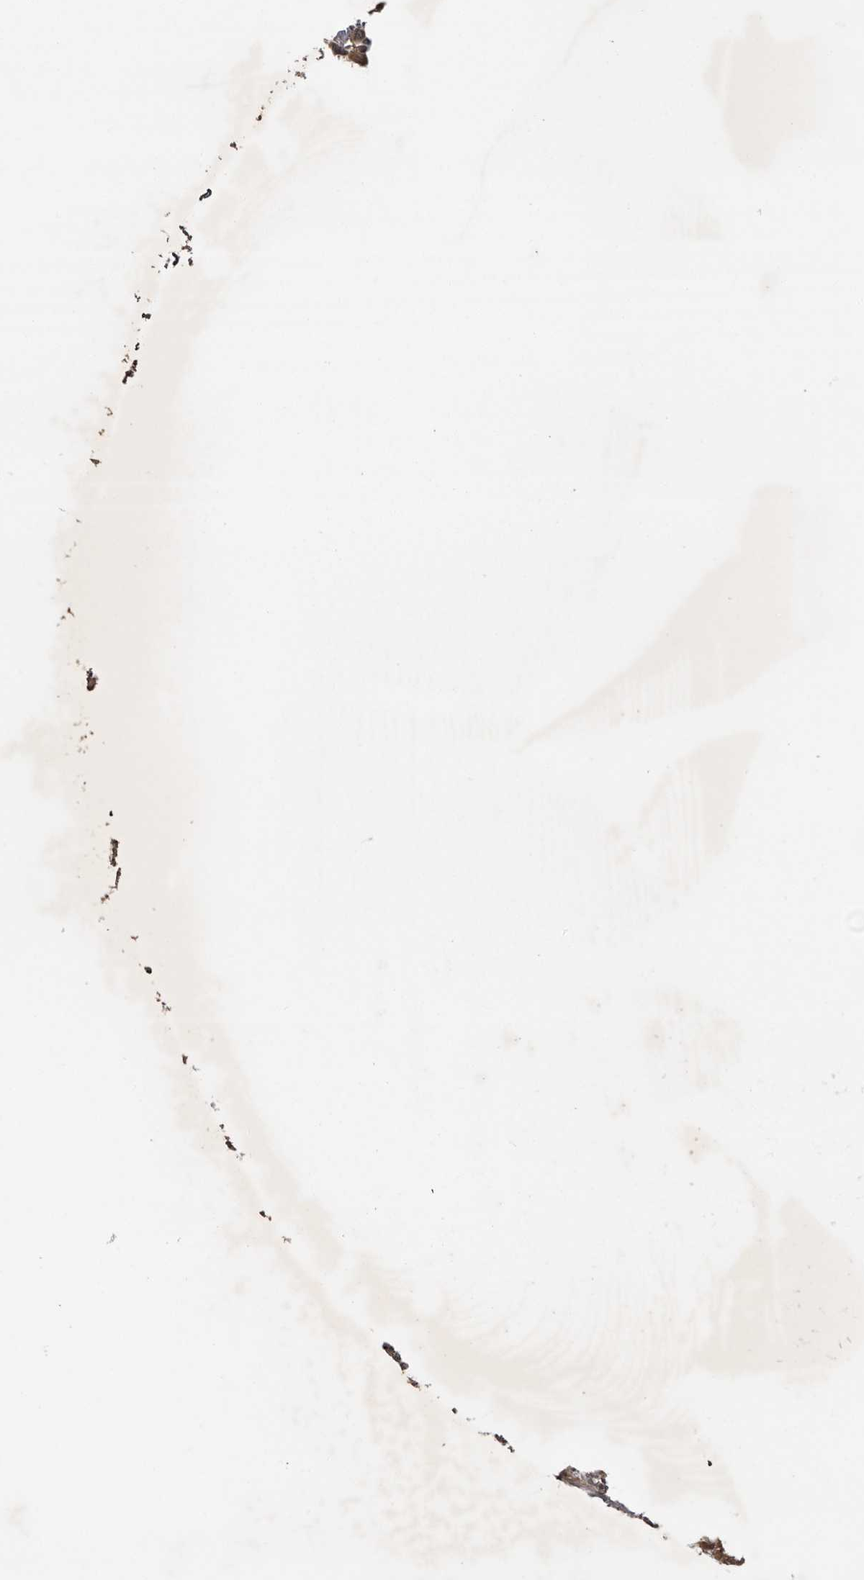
{"staining": {"intensity": "moderate", "quantity": ">75%", "location": "cytoplasmic/membranous"}, "tissue": "urothelial cancer", "cell_type": "Tumor cells", "image_type": "cancer", "snomed": [{"axis": "morphology", "description": "Urothelial carcinoma, High grade"}, {"axis": "topography", "description": "Urinary bladder"}], "caption": "Immunohistochemical staining of human urothelial carcinoma (high-grade) reveals moderate cytoplasmic/membranous protein expression in approximately >75% of tumor cells.", "gene": "USP43", "patient": {"sex": "male", "age": 50}}